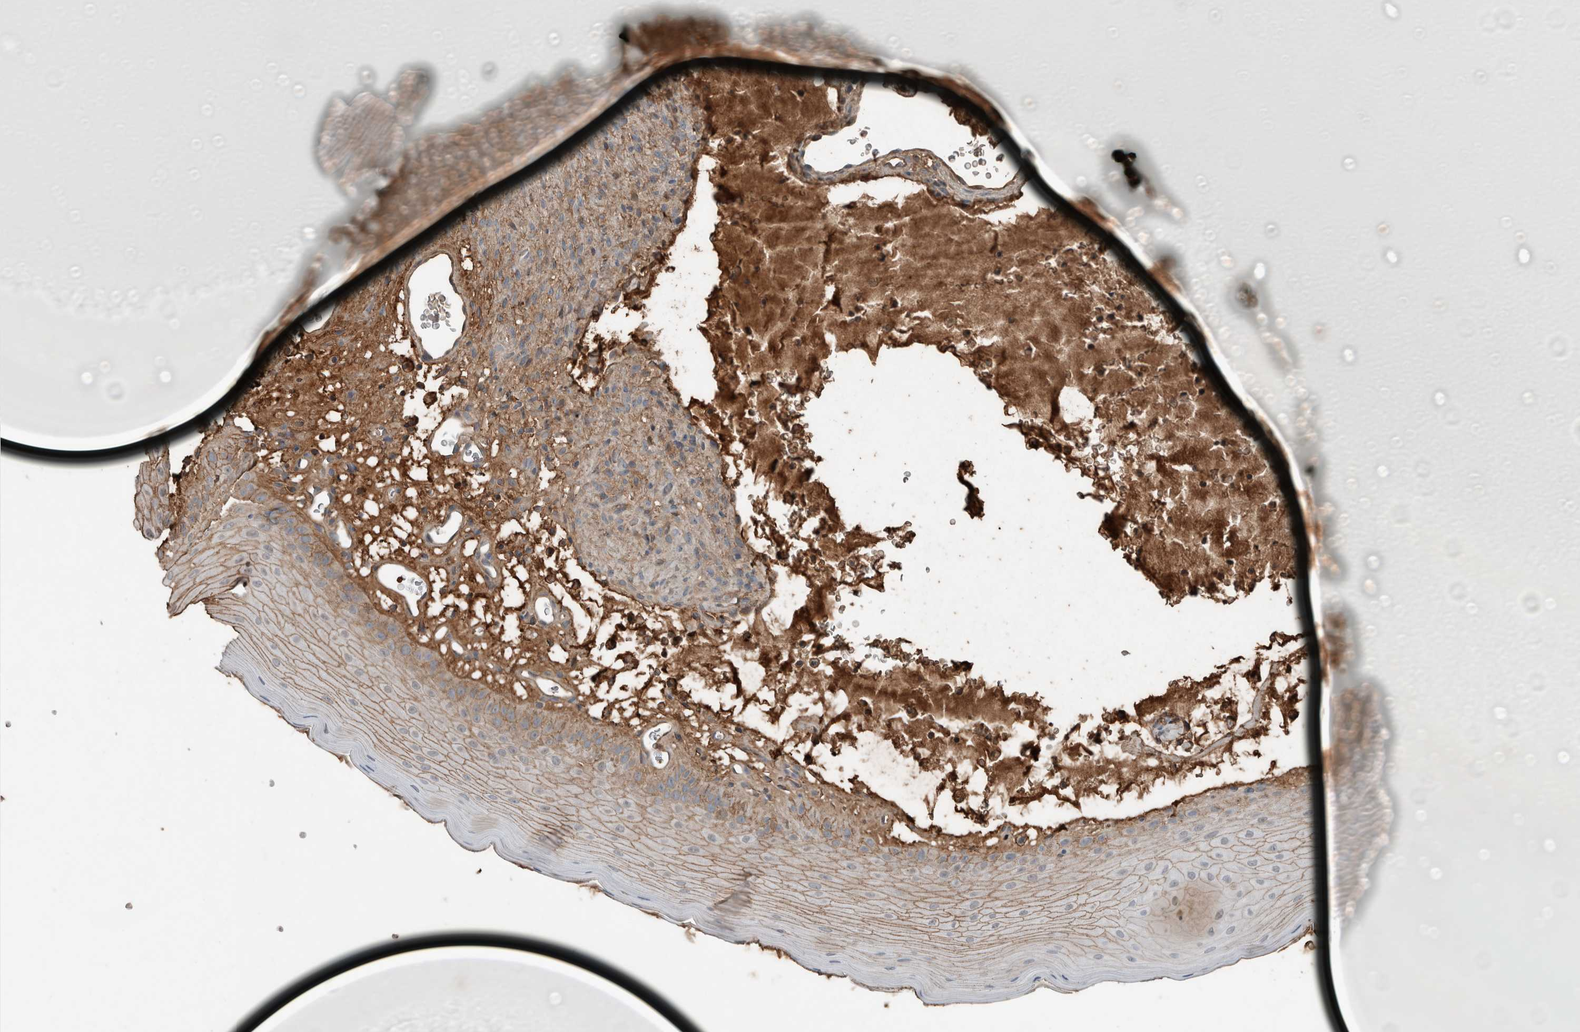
{"staining": {"intensity": "moderate", "quantity": "25%-75%", "location": "cytoplasmic/membranous"}, "tissue": "oral mucosa", "cell_type": "Squamous epithelial cells", "image_type": "normal", "snomed": [{"axis": "morphology", "description": "Normal tissue, NOS"}, {"axis": "topography", "description": "Oral tissue"}], "caption": "Immunohistochemical staining of benign oral mucosa exhibits moderate cytoplasmic/membranous protein expression in approximately 25%-75% of squamous epithelial cells.", "gene": "USP34", "patient": {"sex": "male", "age": 13}}